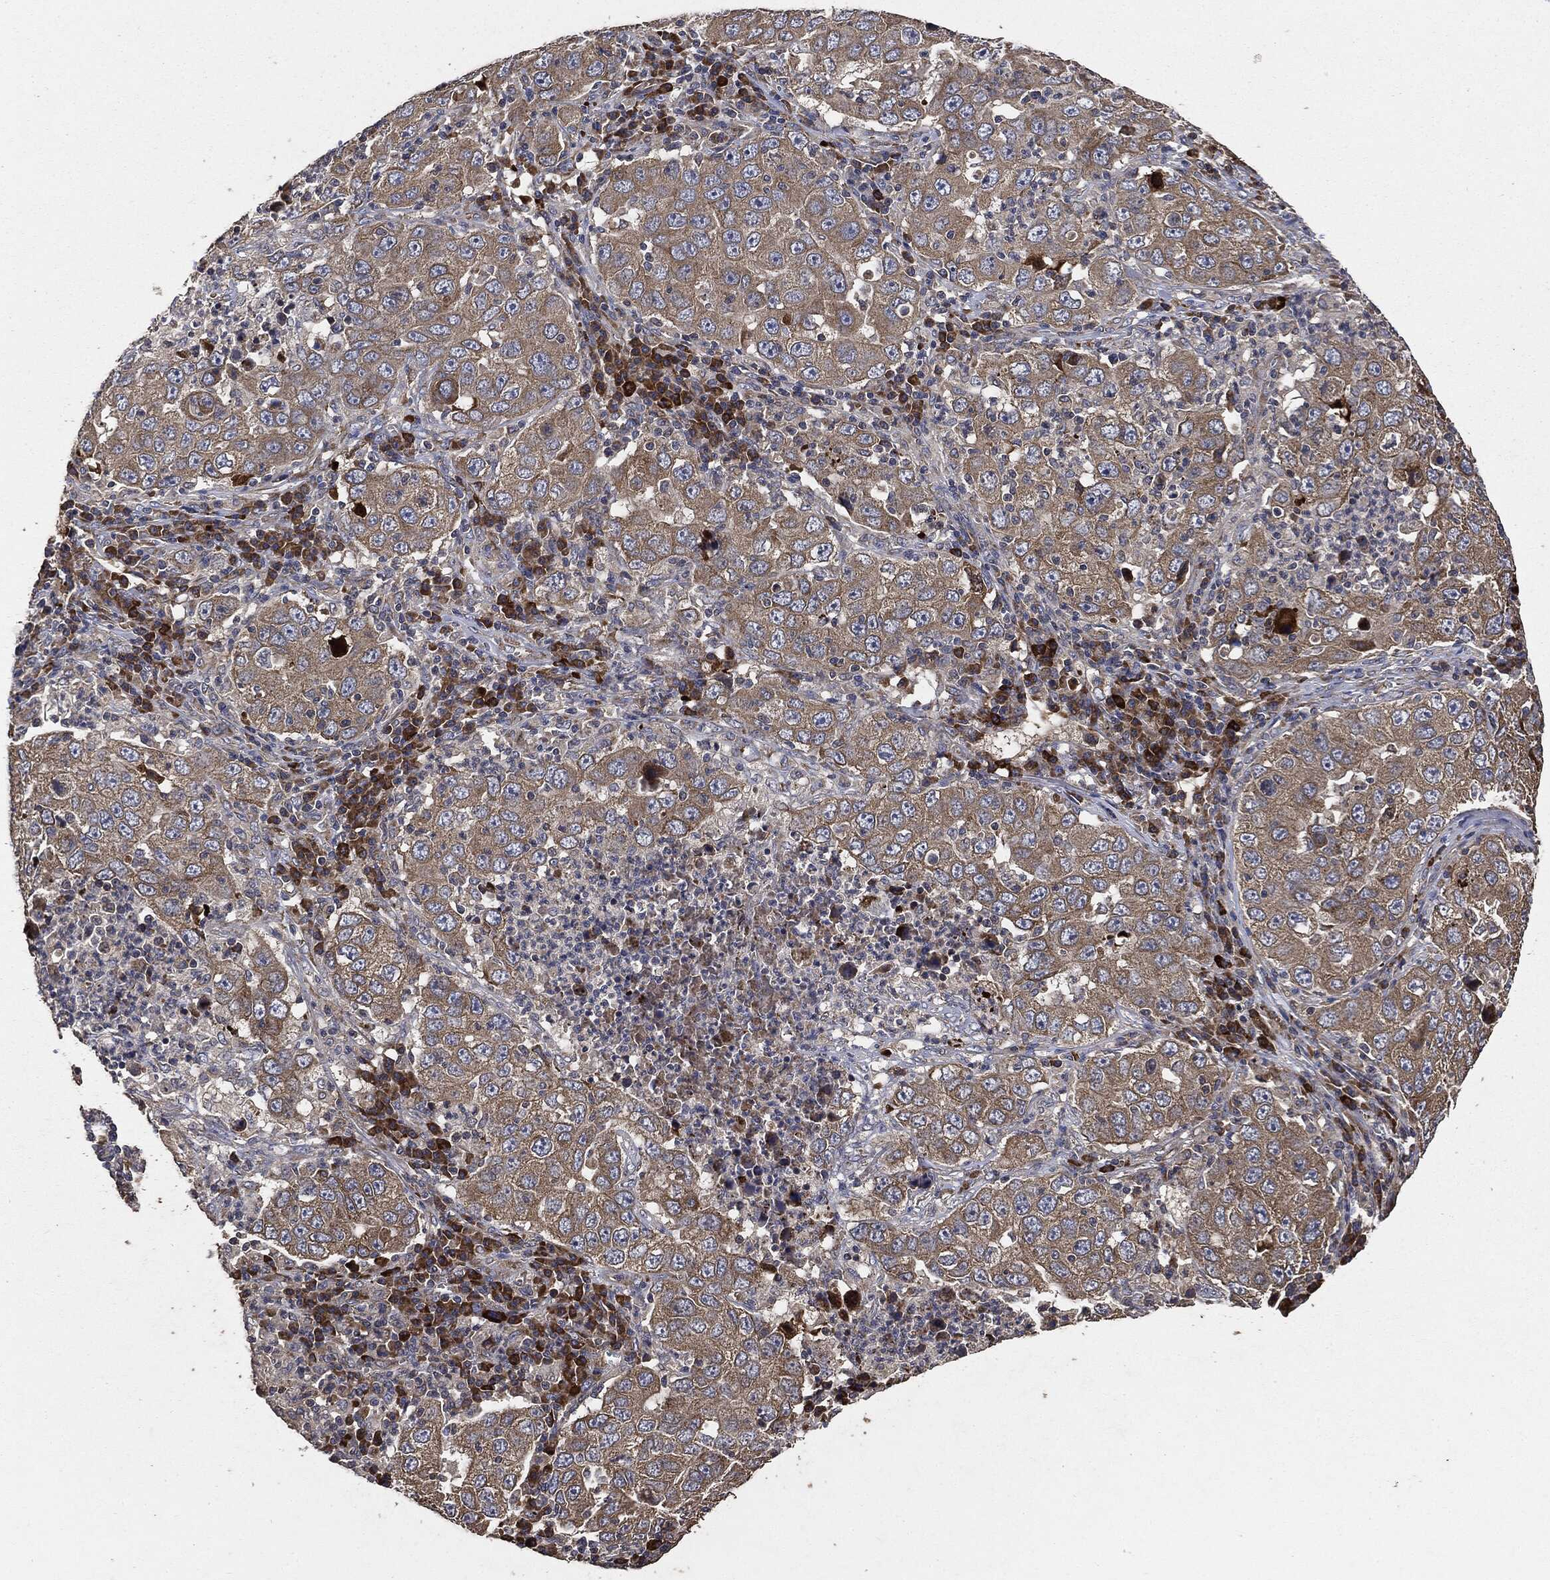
{"staining": {"intensity": "weak", "quantity": ">75%", "location": "cytoplasmic/membranous"}, "tissue": "lung cancer", "cell_type": "Tumor cells", "image_type": "cancer", "snomed": [{"axis": "morphology", "description": "Adenocarcinoma, NOS"}, {"axis": "topography", "description": "Lung"}], "caption": "Protein staining demonstrates weak cytoplasmic/membranous expression in about >75% of tumor cells in lung adenocarcinoma. Using DAB (3,3'-diaminobenzidine) (brown) and hematoxylin (blue) stains, captured at high magnification using brightfield microscopy.", "gene": "STK3", "patient": {"sex": "male", "age": 73}}